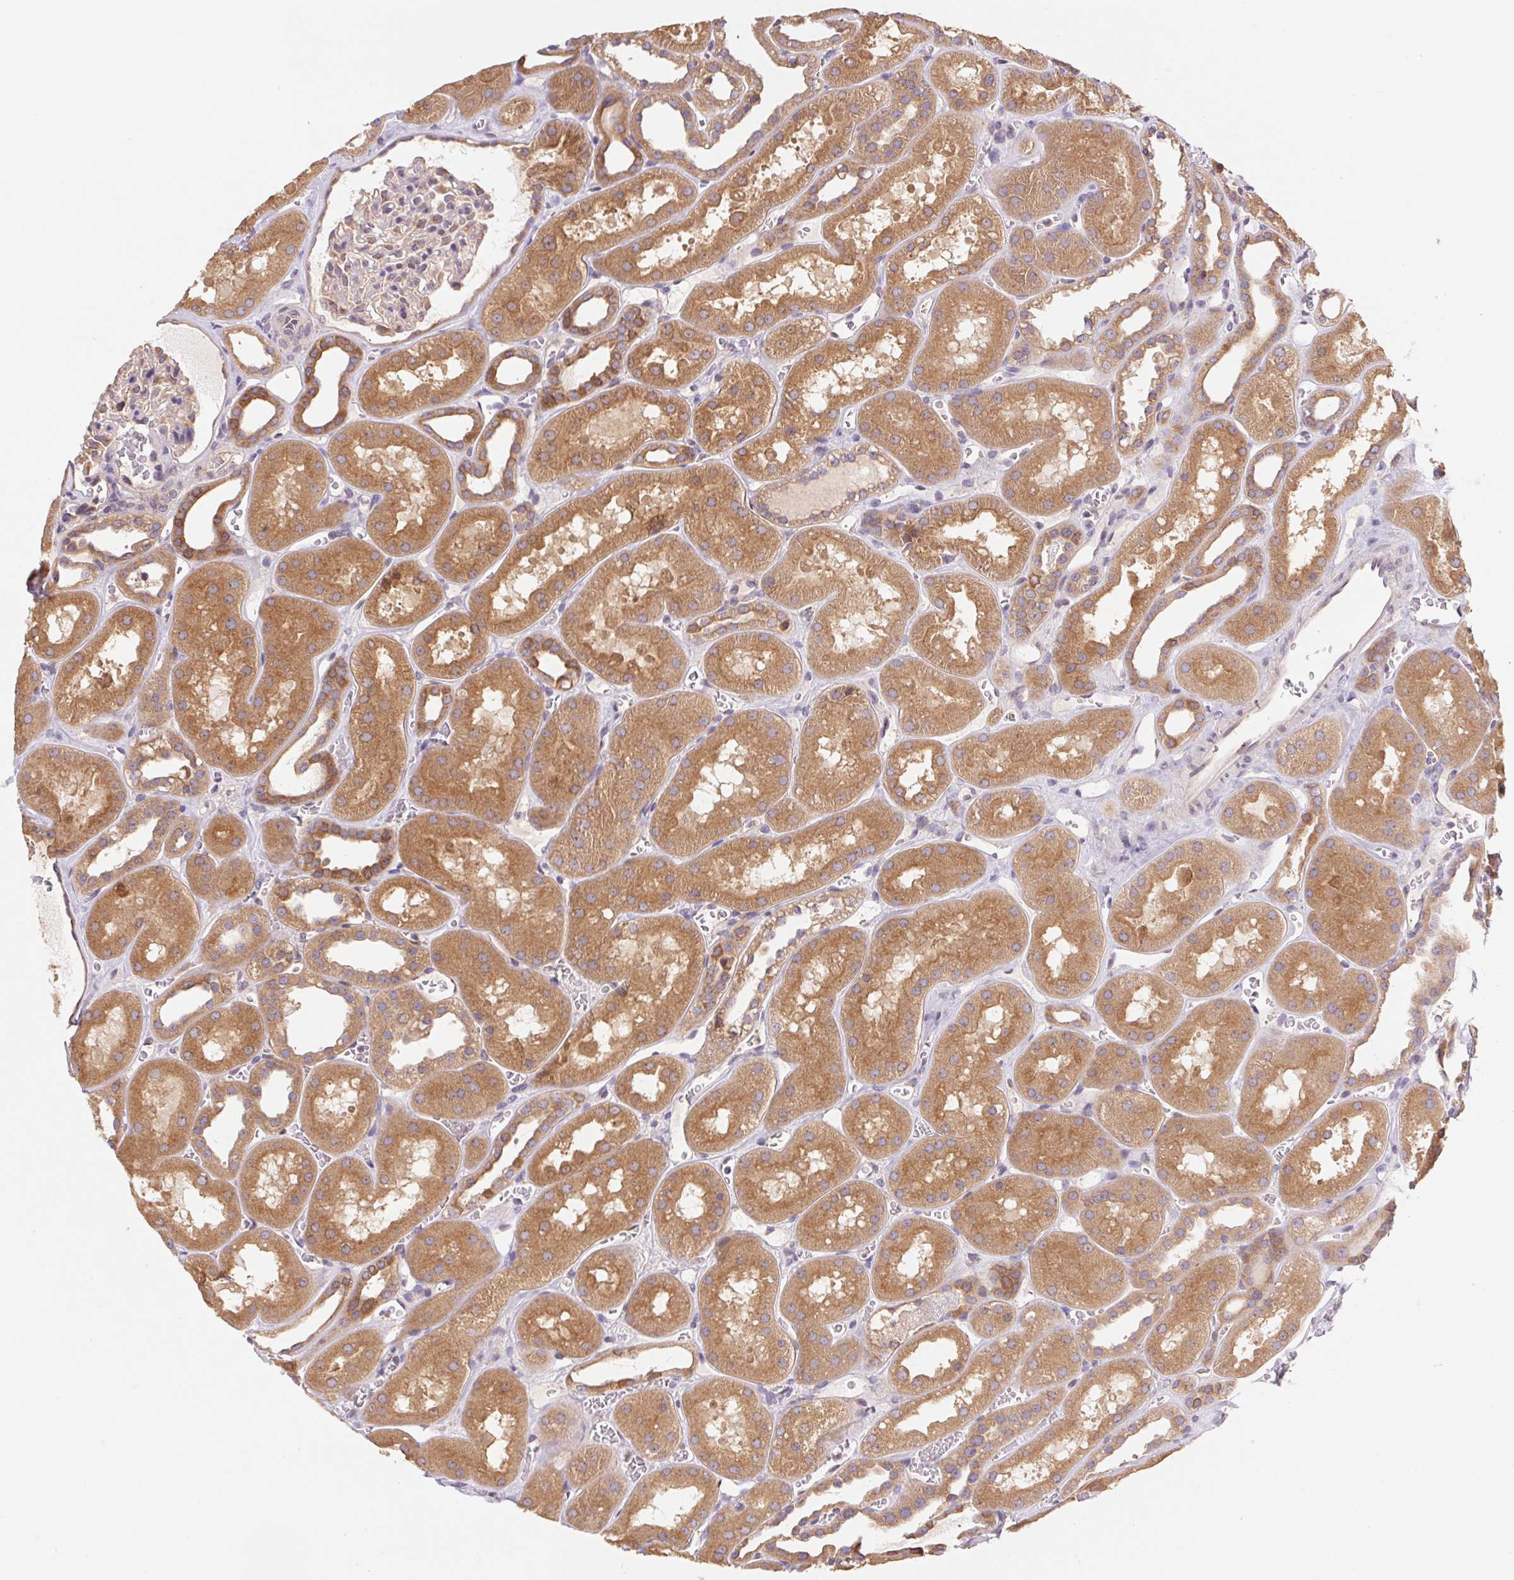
{"staining": {"intensity": "negative", "quantity": "none", "location": "none"}, "tissue": "kidney", "cell_type": "Cells in glomeruli", "image_type": "normal", "snomed": [{"axis": "morphology", "description": "Normal tissue, NOS"}, {"axis": "topography", "description": "Kidney"}], "caption": "Immunohistochemical staining of unremarkable kidney demonstrates no significant staining in cells in glomeruli. (DAB (3,3'-diaminobenzidine) IHC visualized using brightfield microscopy, high magnification).", "gene": "RAB1A", "patient": {"sex": "female", "age": 41}}